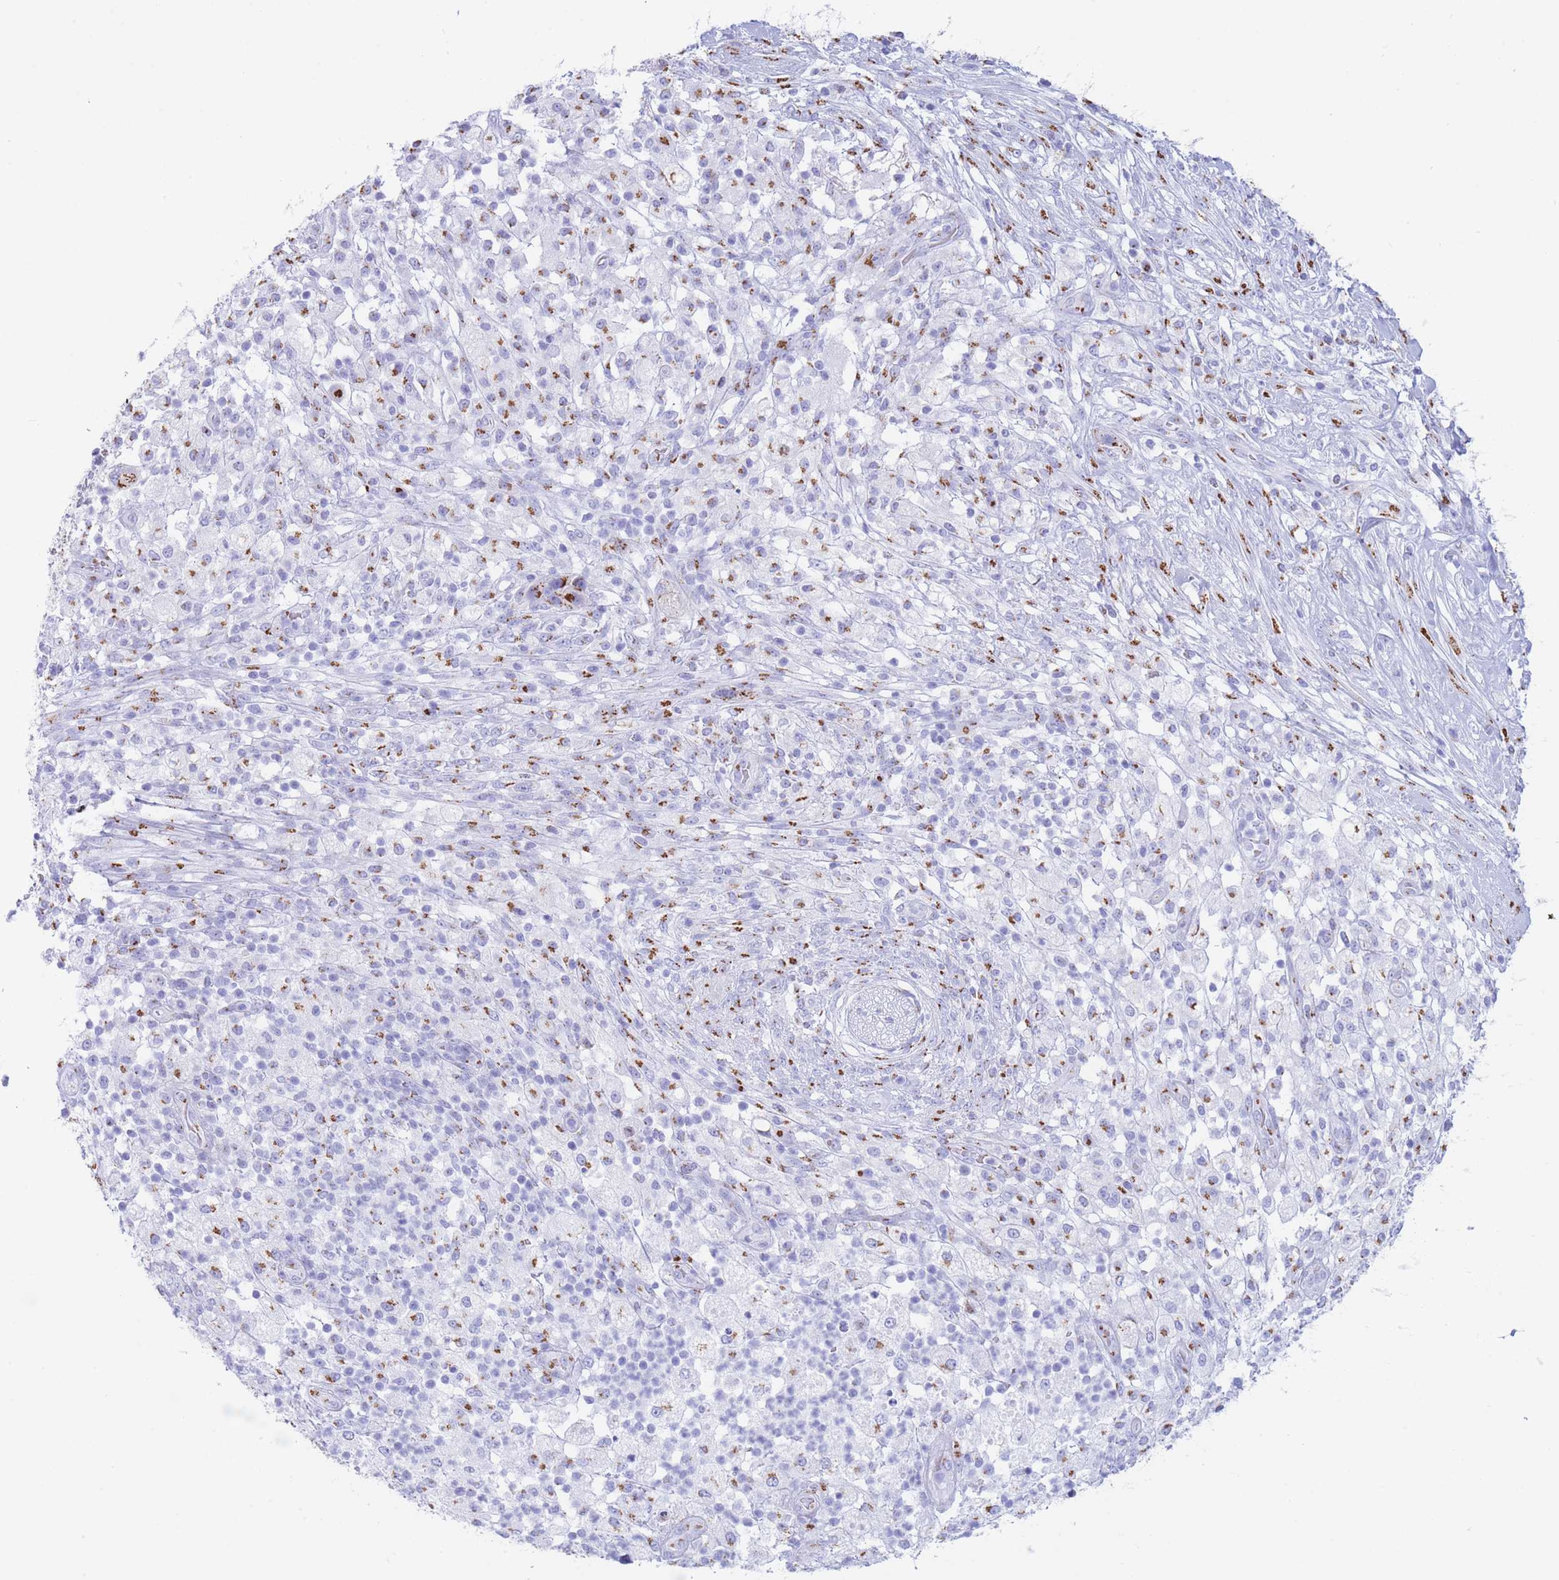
{"staining": {"intensity": "moderate", "quantity": "25%-75%", "location": "cytoplasmic/membranous"}, "tissue": "pancreatic cancer", "cell_type": "Tumor cells", "image_type": "cancer", "snomed": [{"axis": "morphology", "description": "Adenocarcinoma, NOS"}, {"axis": "topography", "description": "Pancreas"}], "caption": "Immunohistochemistry histopathology image of human pancreatic cancer stained for a protein (brown), which exhibits medium levels of moderate cytoplasmic/membranous staining in about 25%-75% of tumor cells.", "gene": "FAM3C", "patient": {"sex": "female", "age": 72}}